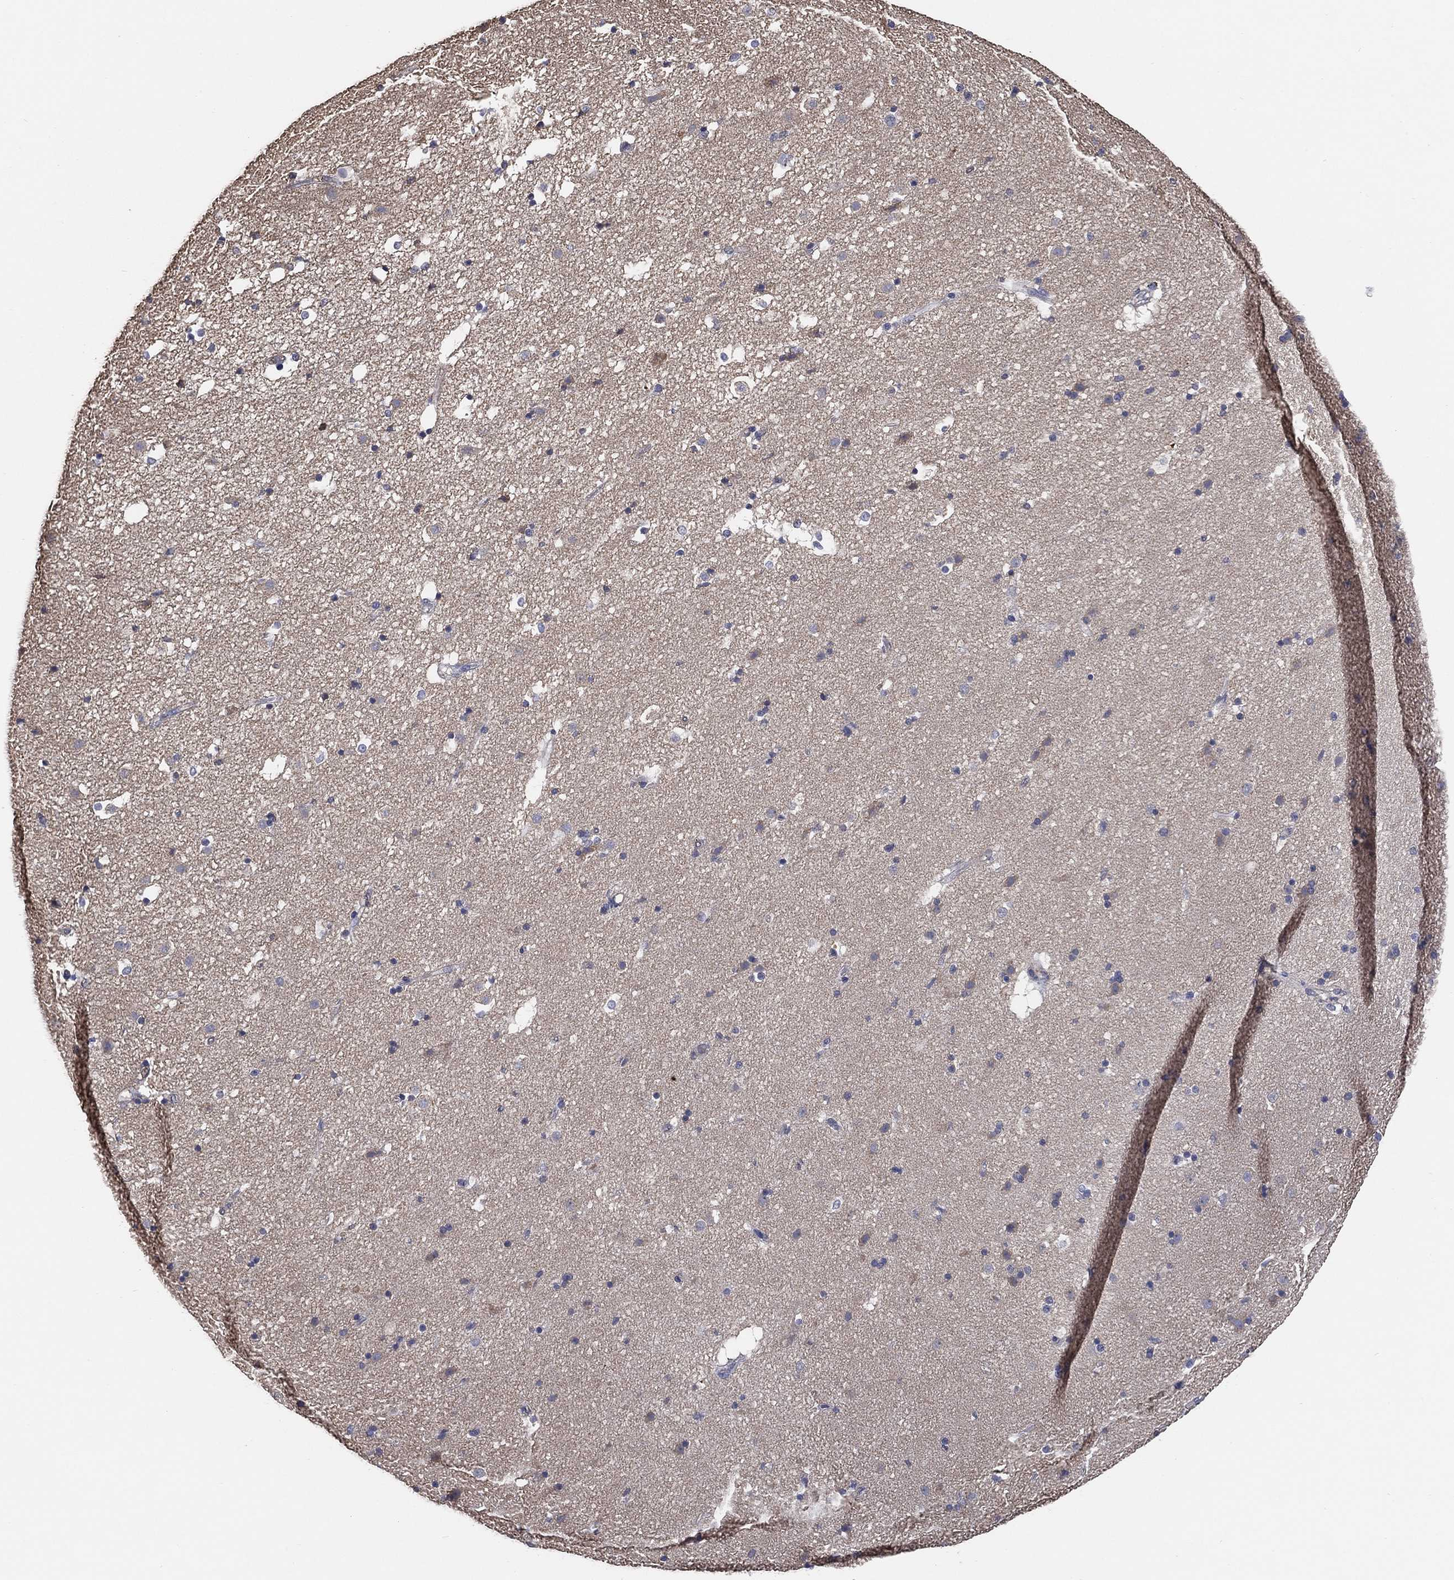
{"staining": {"intensity": "negative", "quantity": "none", "location": "none"}, "tissue": "caudate", "cell_type": "Glial cells", "image_type": "normal", "snomed": [{"axis": "morphology", "description": "Normal tissue, NOS"}, {"axis": "topography", "description": "Lateral ventricle wall"}], "caption": "Image shows no significant protein expression in glial cells of normal caudate. (DAB IHC, high magnification).", "gene": "KLK5", "patient": {"sex": "male", "age": 54}}